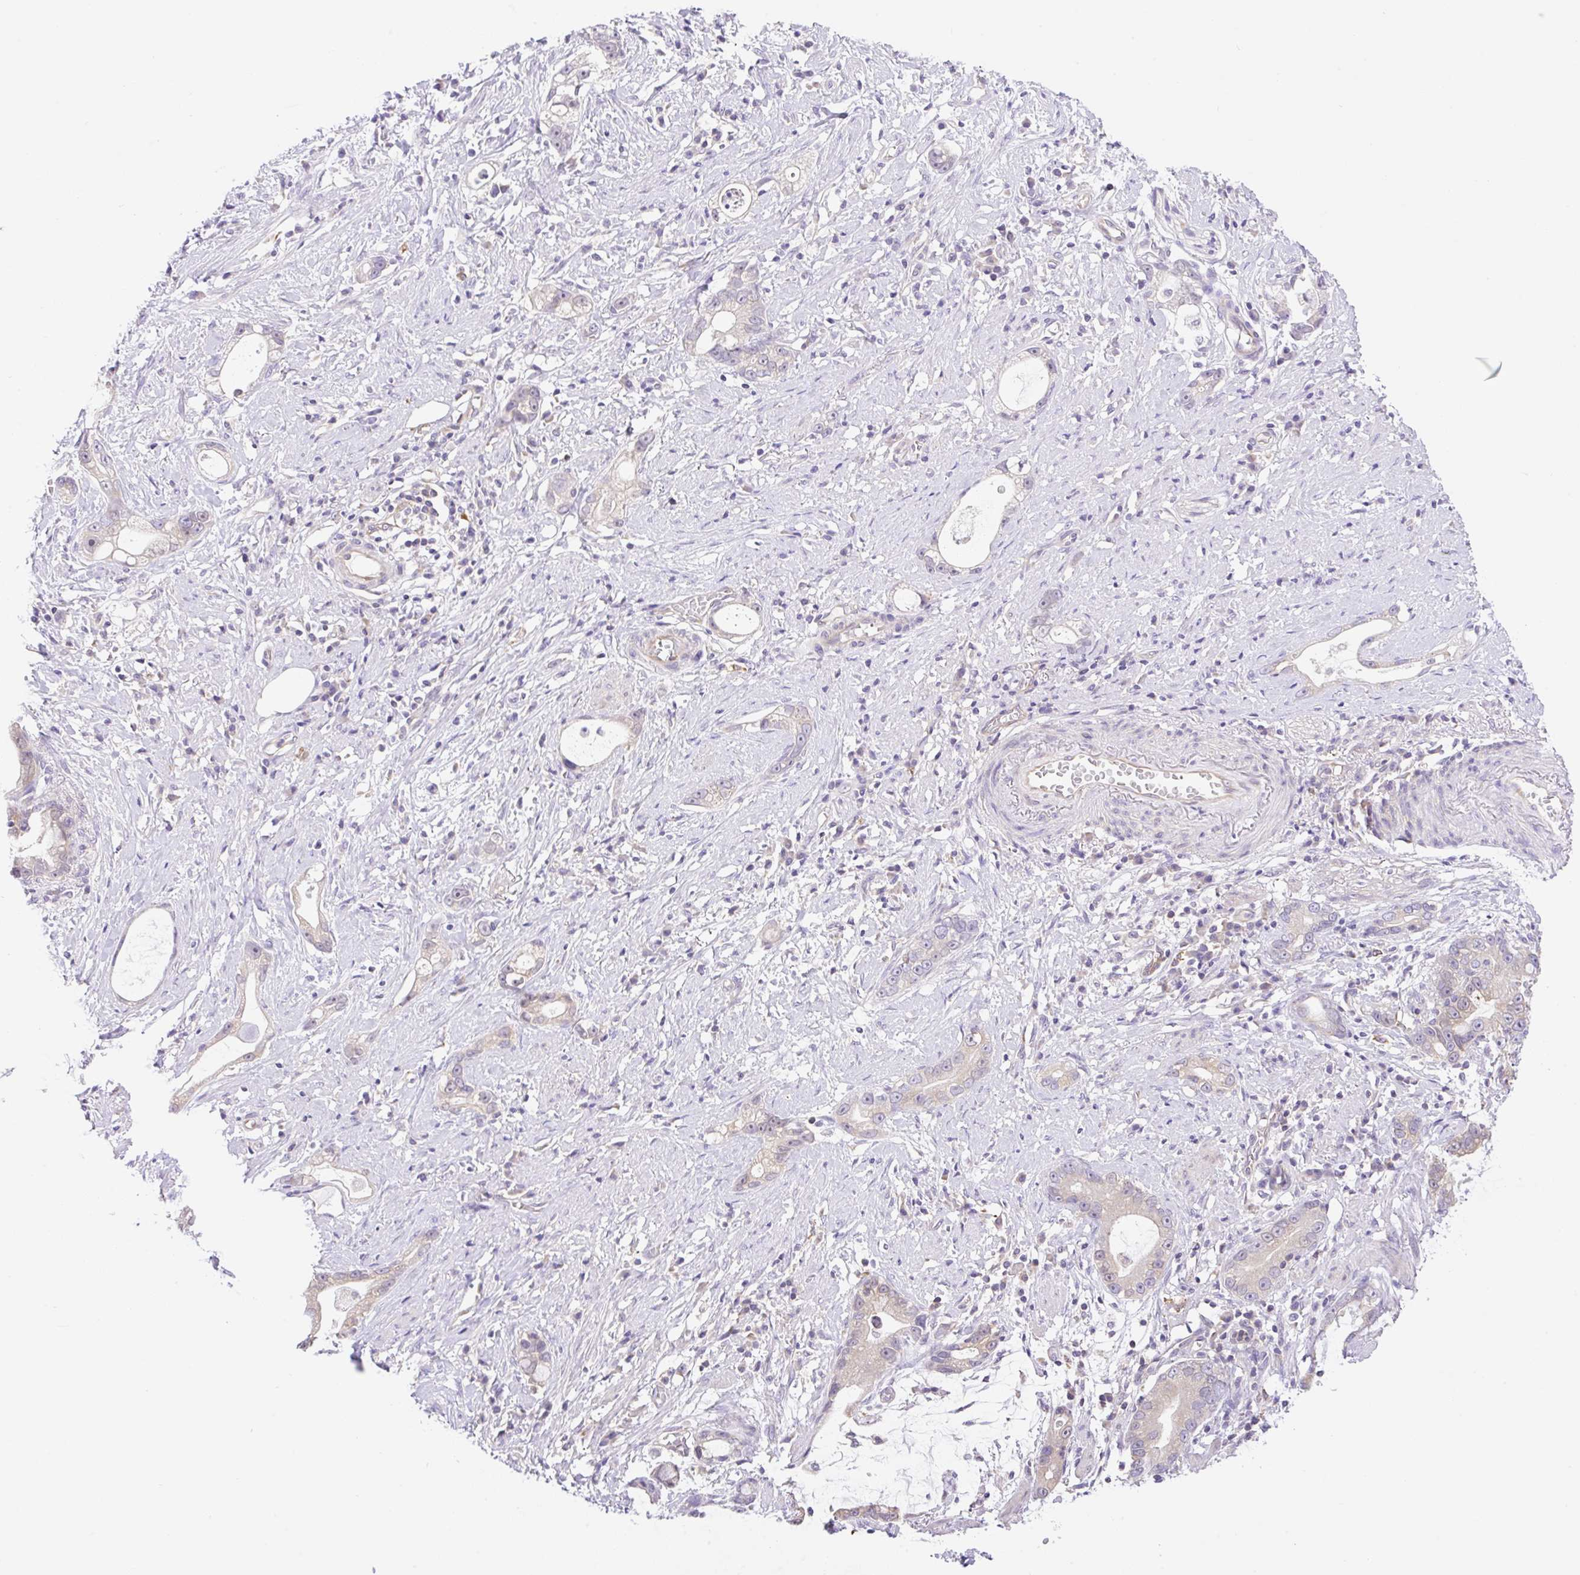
{"staining": {"intensity": "negative", "quantity": "none", "location": "none"}, "tissue": "stomach cancer", "cell_type": "Tumor cells", "image_type": "cancer", "snomed": [{"axis": "morphology", "description": "Adenocarcinoma, NOS"}, {"axis": "topography", "description": "Stomach"}], "caption": "The micrograph shows no significant expression in tumor cells of stomach cancer.", "gene": "CAMK2B", "patient": {"sex": "male", "age": 55}}